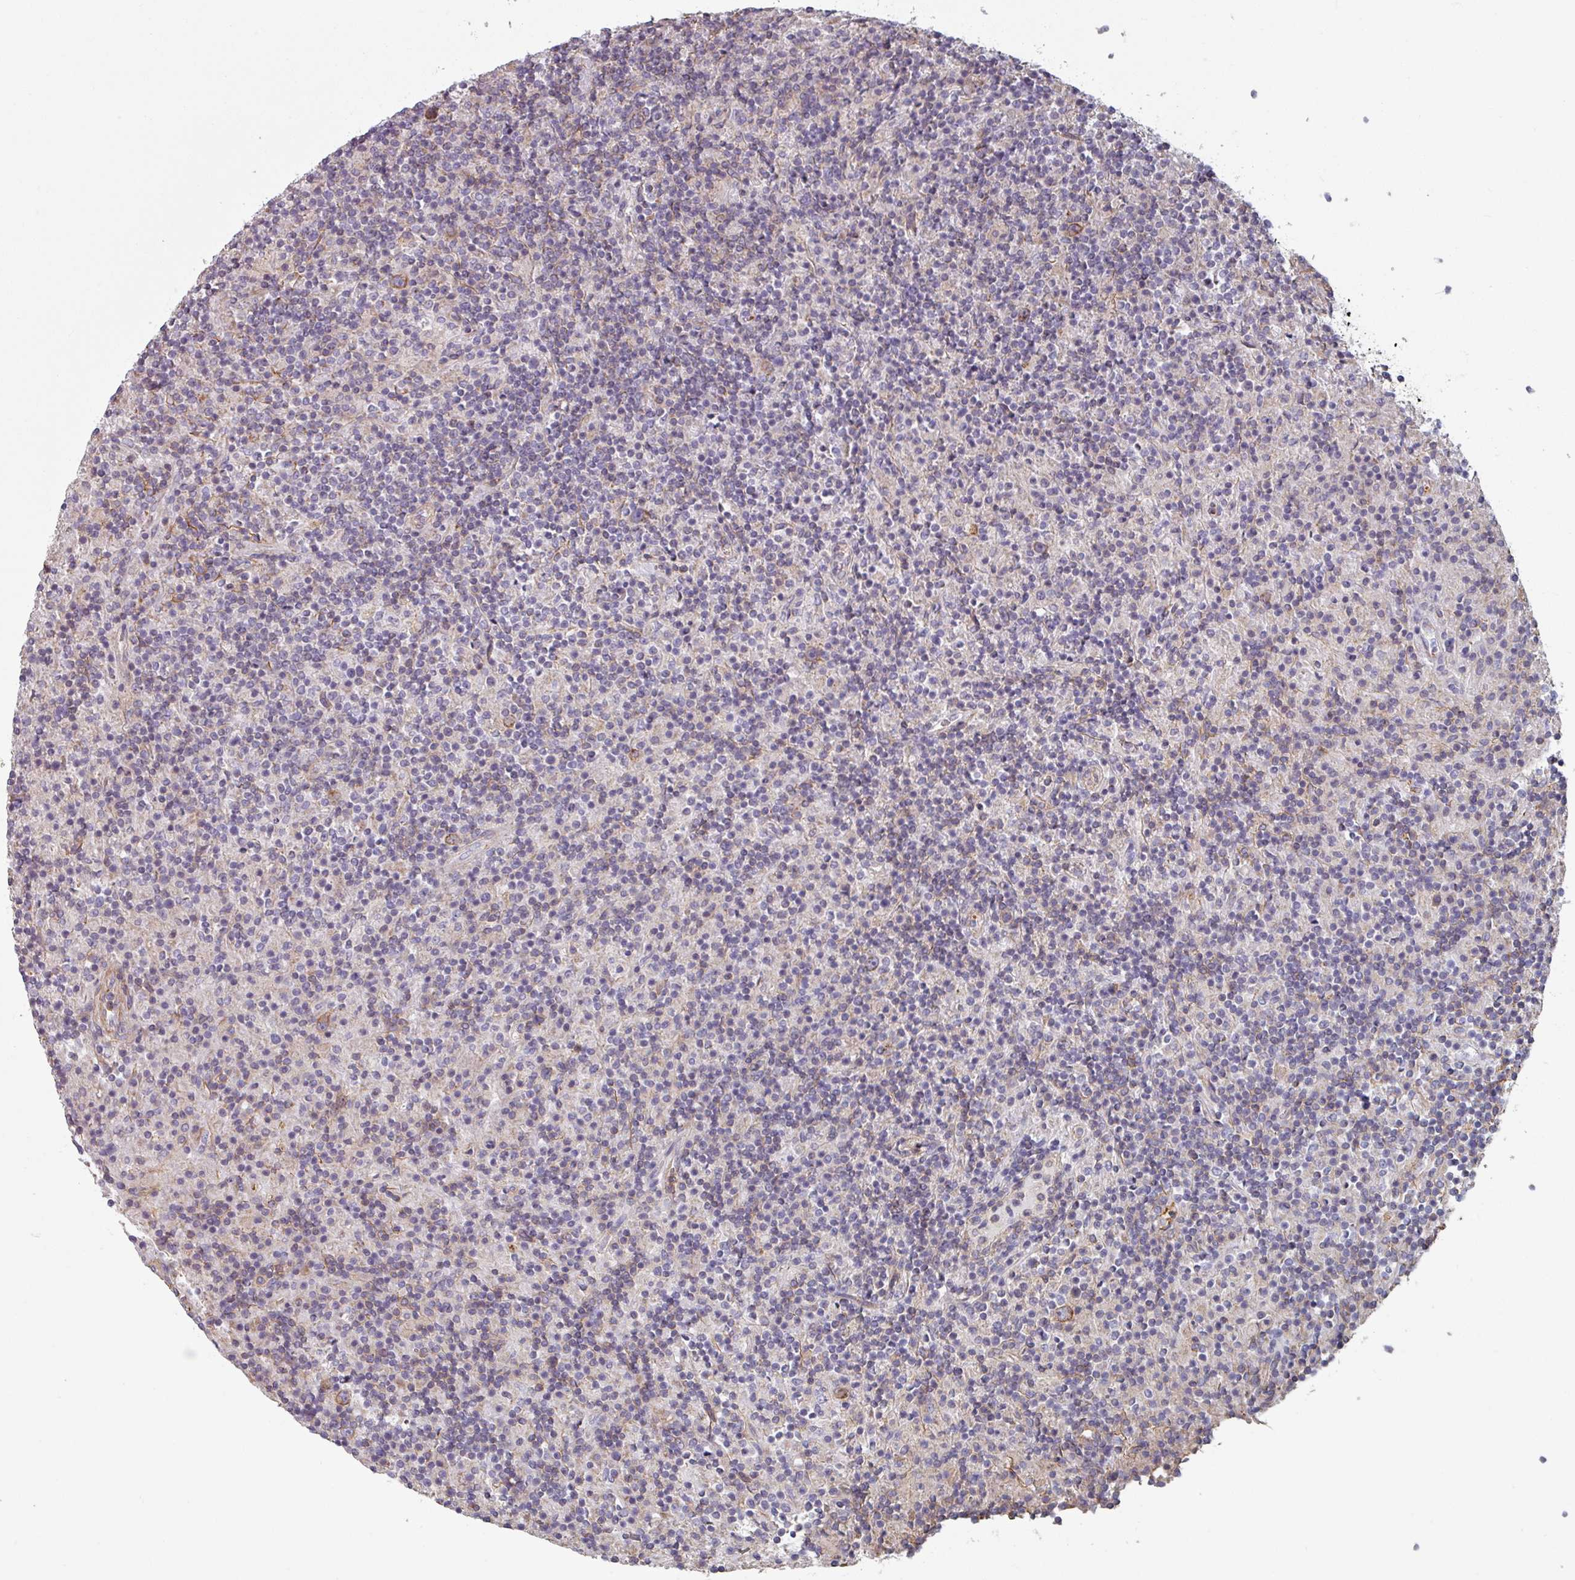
{"staining": {"intensity": "moderate", "quantity": ">75%", "location": "cytoplasmic/membranous"}, "tissue": "lymphoma", "cell_type": "Tumor cells", "image_type": "cancer", "snomed": [{"axis": "morphology", "description": "Hodgkin's disease, NOS"}, {"axis": "topography", "description": "Lymph node"}], "caption": "Immunohistochemical staining of Hodgkin's disease shows medium levels of moderate cytoplasmic/membranous protein positivity in approximately >75% of tumor cells.", "gene": "GSTA4", "patient": {"sex": "male", "age": 70}}